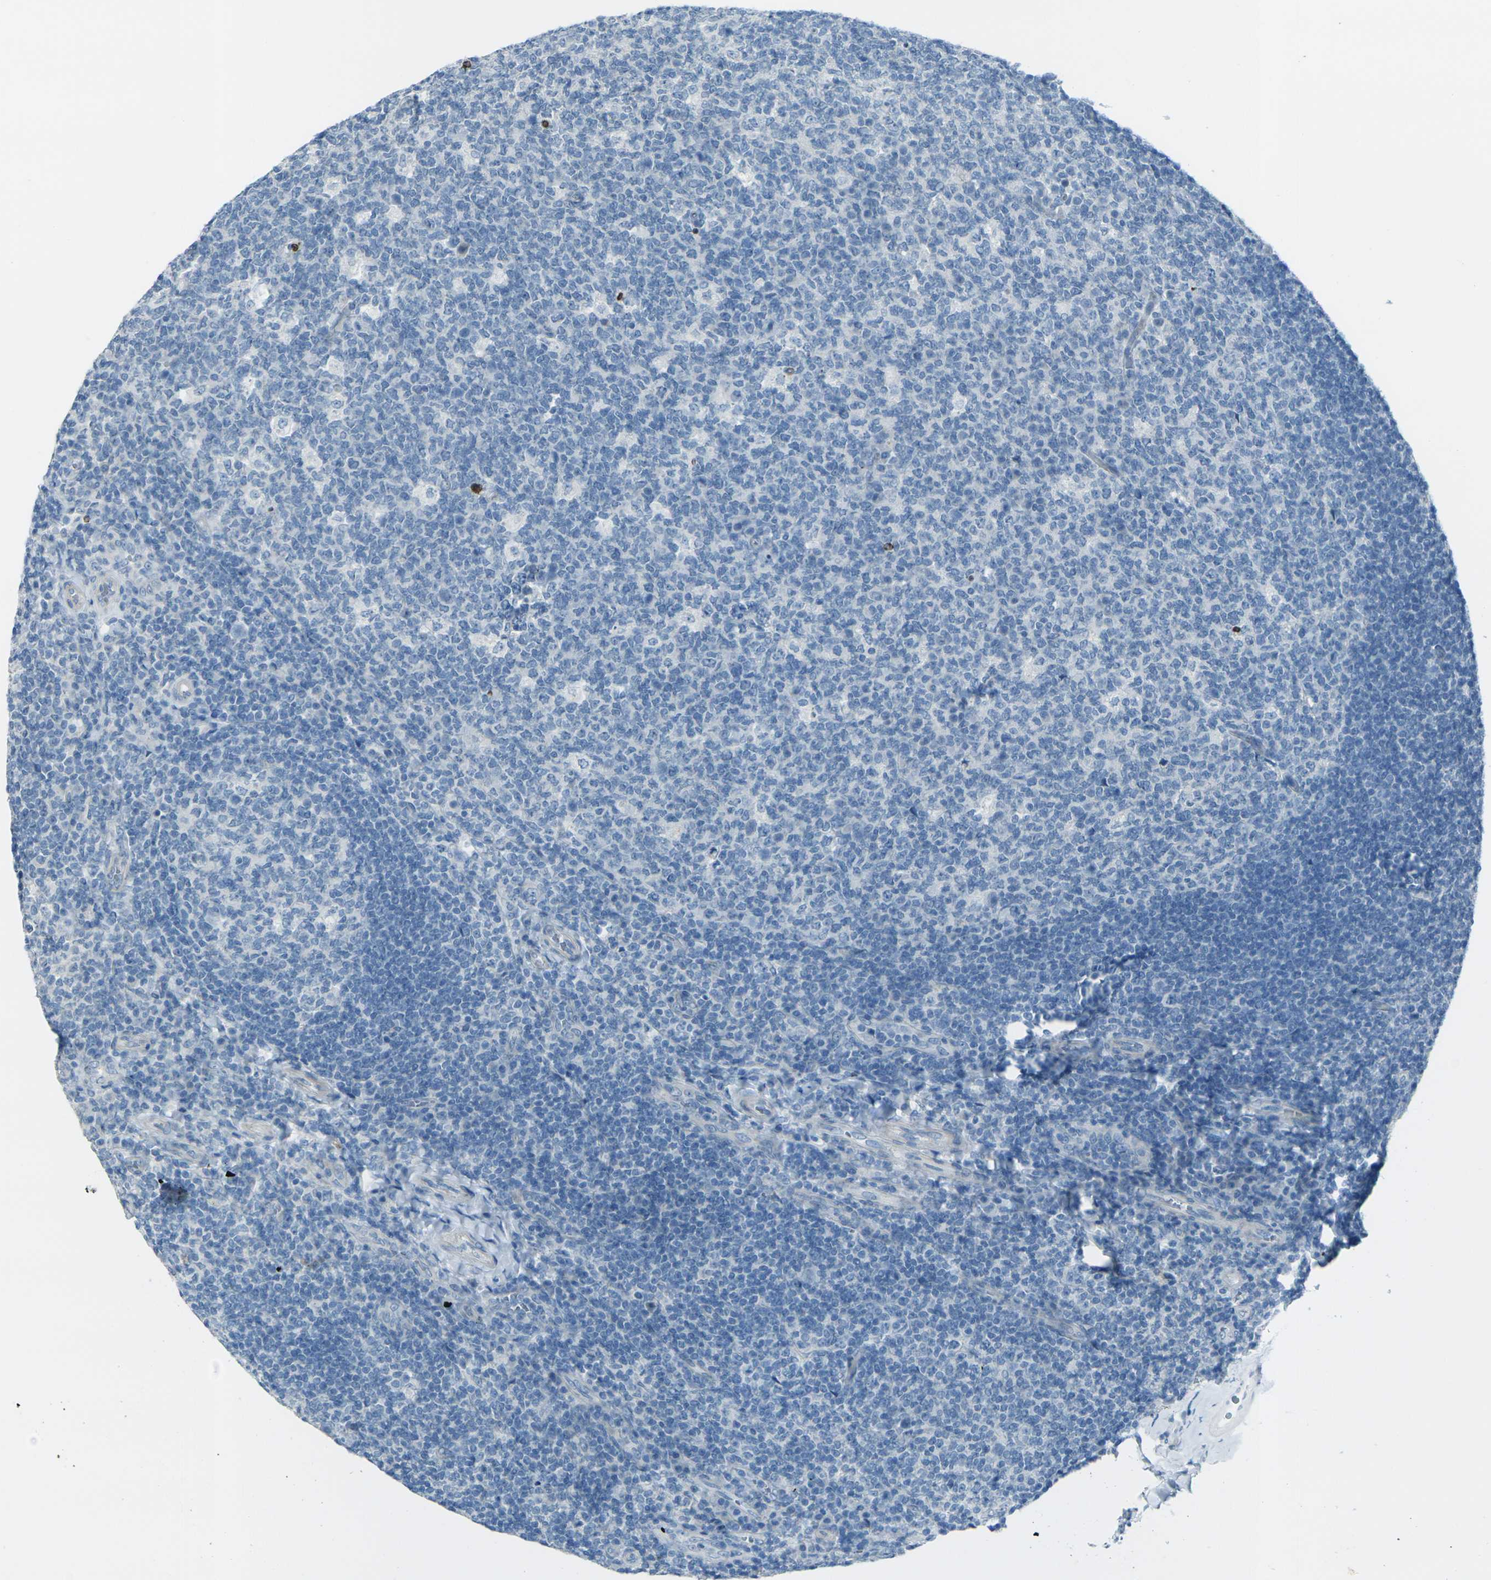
{"staining": {"intensity": "negative", "quantity": "none", "location": "none"}, "tissue": "tonsil", "cell_type": "Germinal center cells", "image_type": "normal", "snomed": [{"axis": "morphology", "description": "Normal tissue, NOS"}, {"axis": "topography", "description": "Tonsil"}], "caption": "Tonsil was stained to show a protein in brown. There is no significant staining in germinal center cells.", "gene": "ANKRD46", "patient": {"sex": "male", "age": 17}}